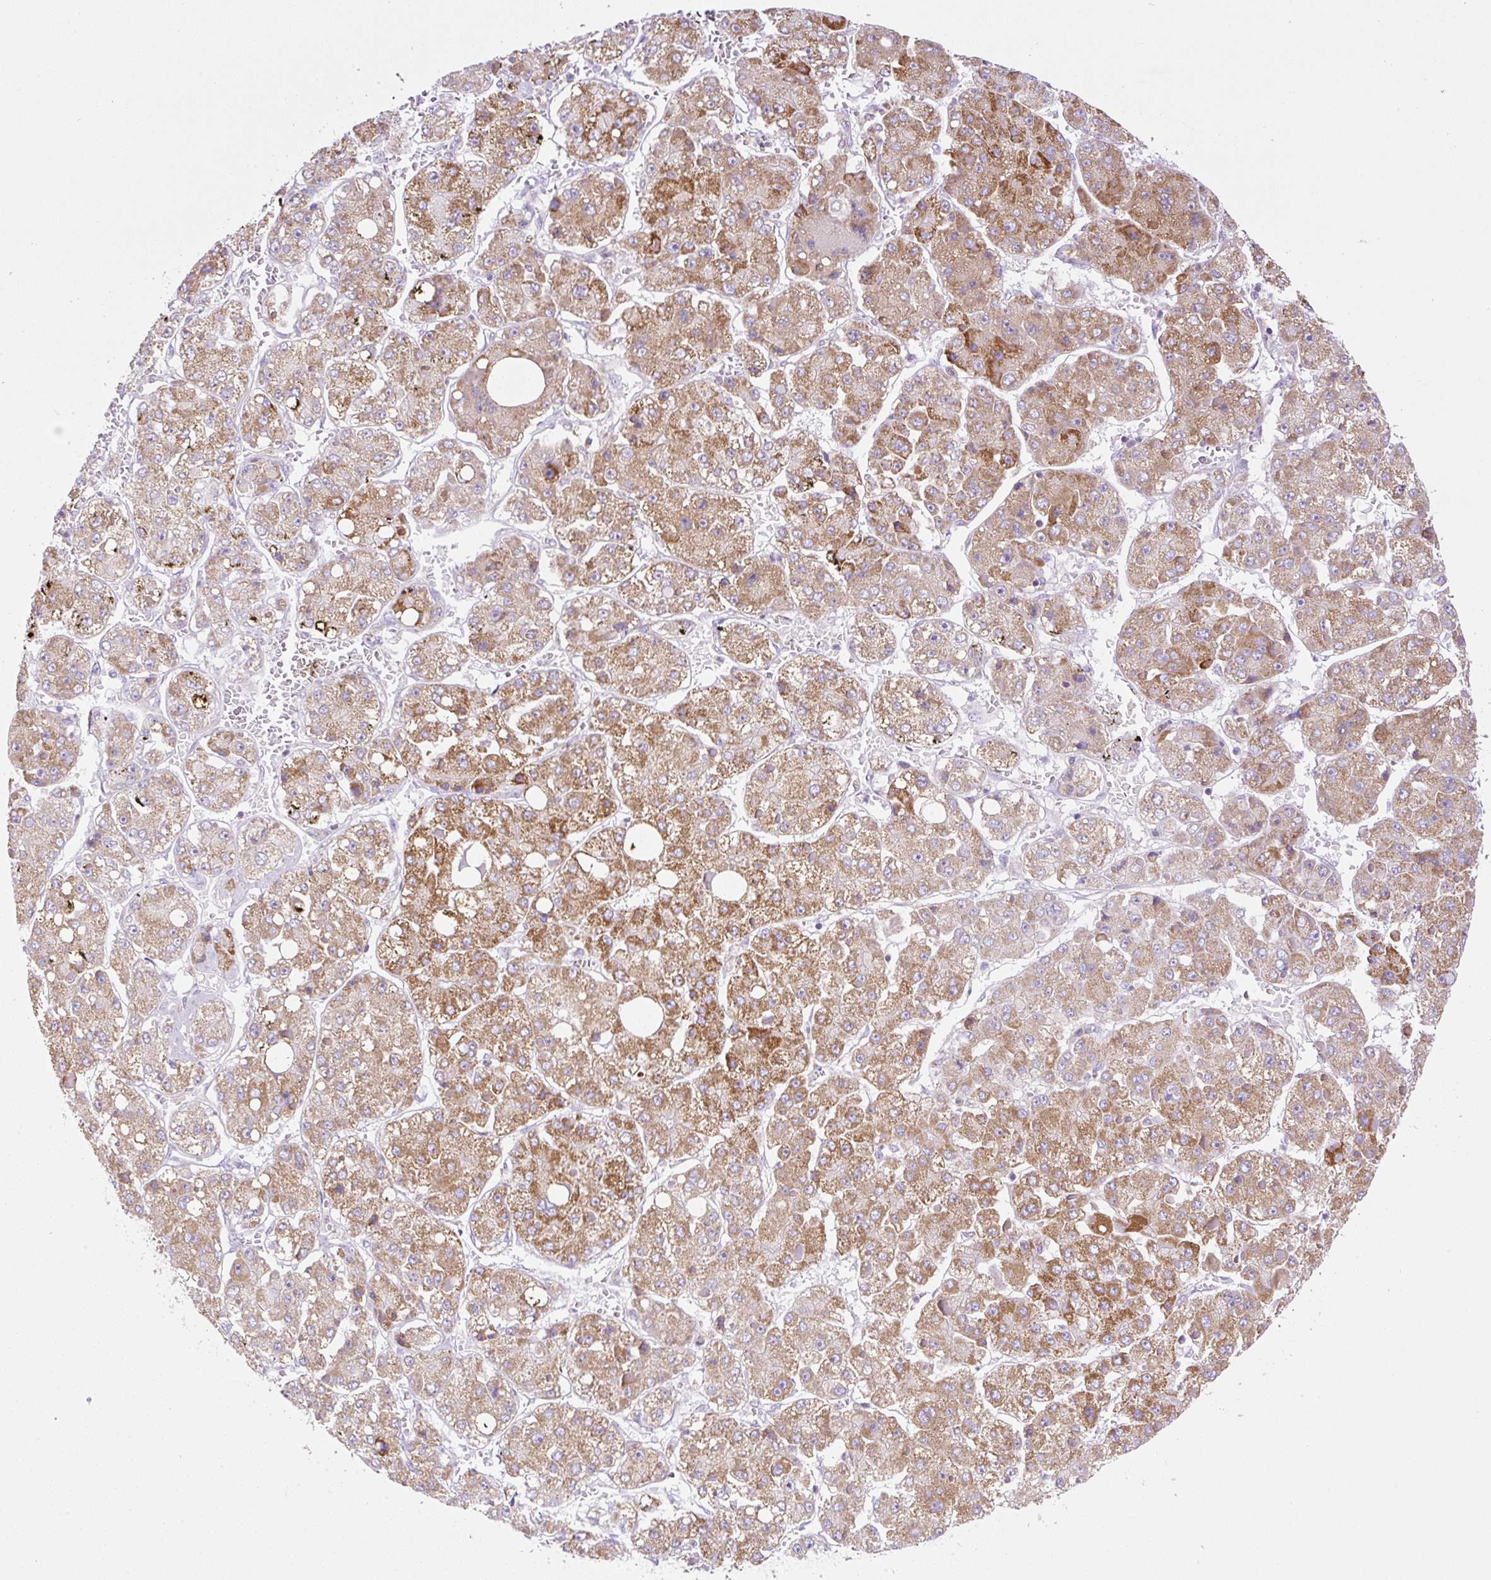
{"staining": {"intensity": "moderate", "quantity": ">75%", "location": "cytoplasmic/membranous"}, "tissue": "liver cancer", "cell_type": "Tumor cells", "image_type": "cancer", "snomed": [{"axis": "morphology", "description": "Carcinoma, Hepatocellular, NOS"}, {"axis": "topography", "description": "Liver"}], "caption": "IHC image of neoplastic tissue: hepatocellular carcinoma (liver) stained using immunohistochemistry displays medium levels of moderate protein expression localized specifically in the cytoplasmic/membranous of tumor cells, appearing as a cytoplasmic/membranous brown color.", "gene": "NF1", "patient": {"sex": "female", "age": 73}}